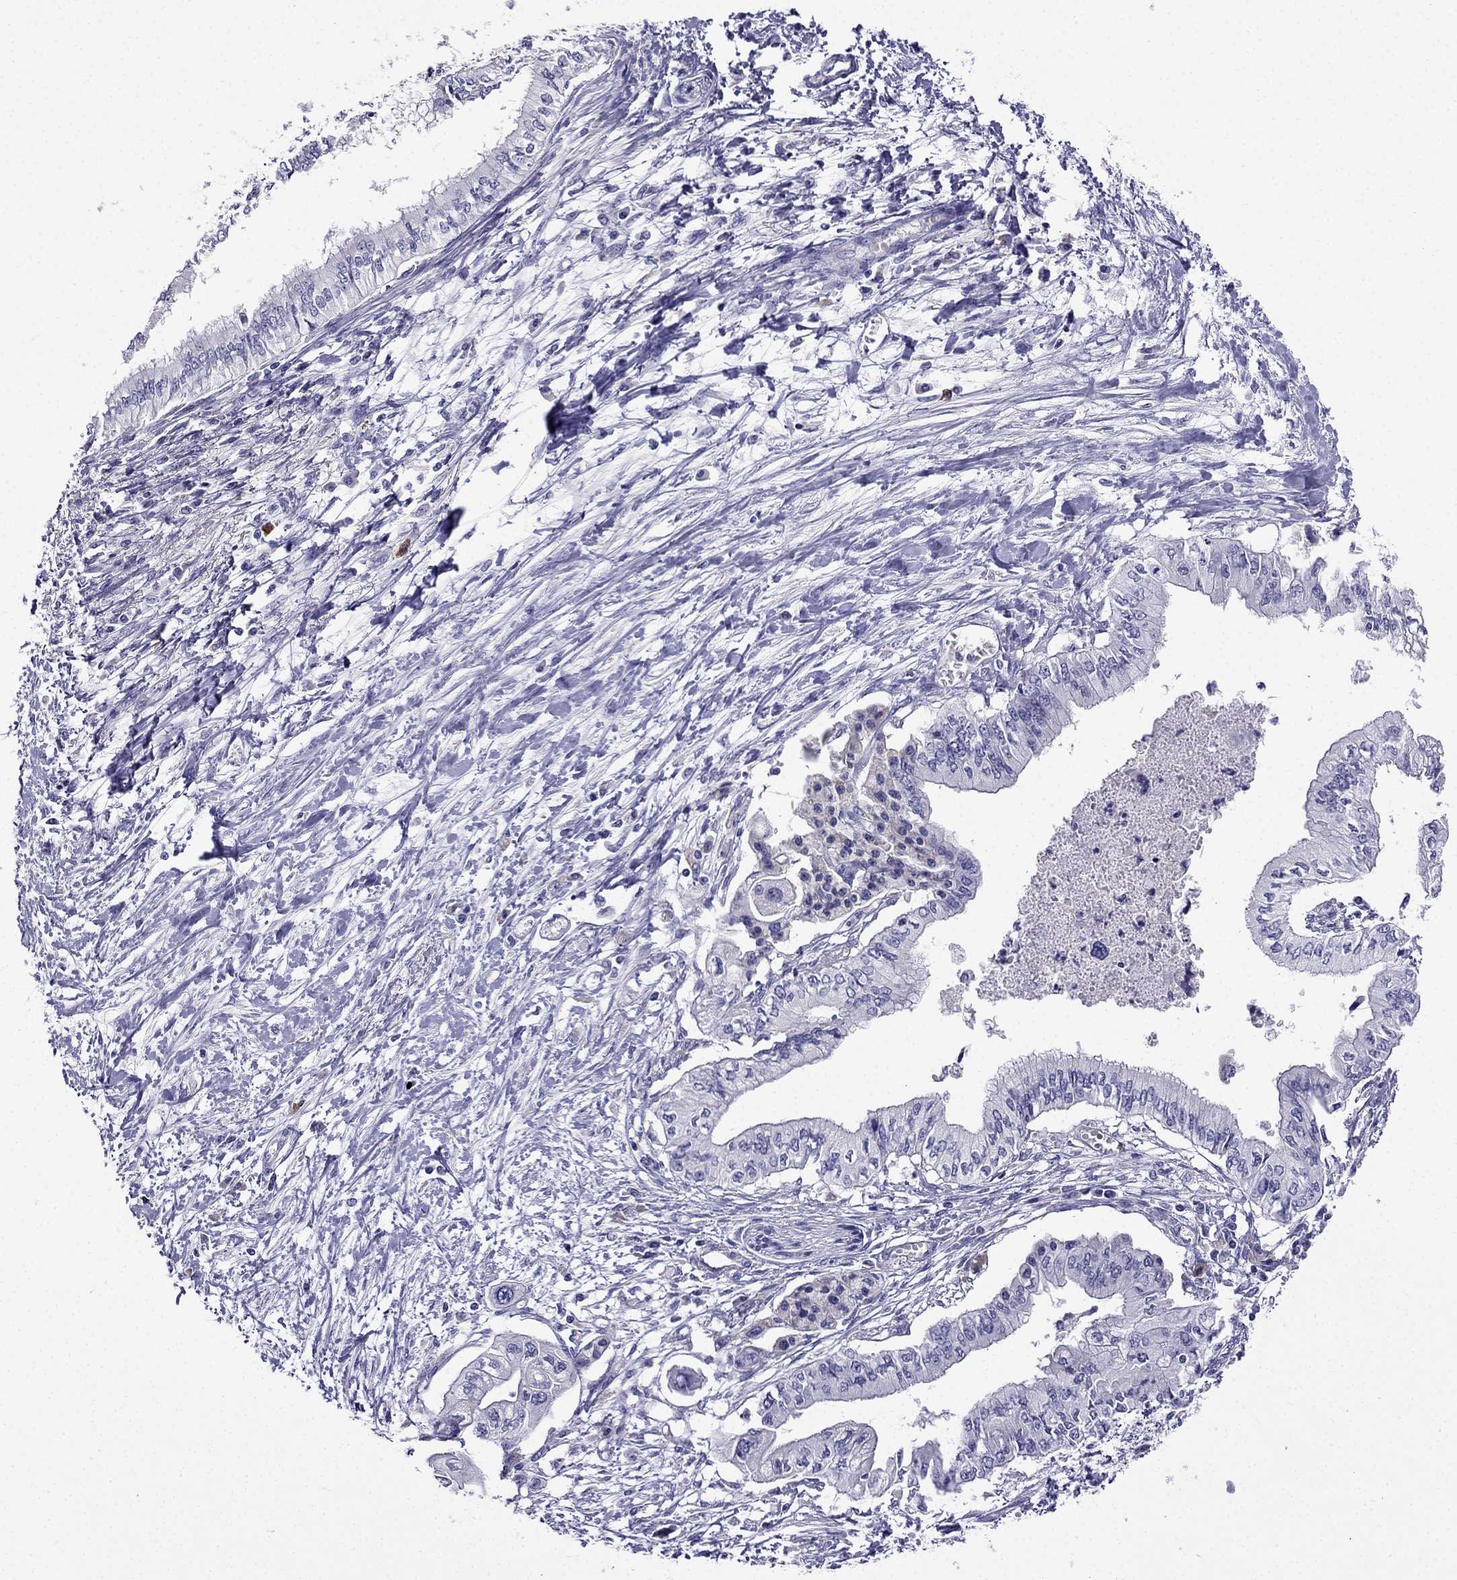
{"staining": {"intensity": "negative", "quantity": "none", "location": "none"}, "tissue": "pancreatic cancer", "cell_type": "Tumor cells", "image_type": "cancer", "snomed": [{"axis": "morphology", "description": "Adenocarcinoma, NOS"}, {"axis": "topography", "description": "Pancreas"}], "caption": "Pancreatic cancer was stained to show a protein in brown. There is no significant staining in tumor cells. (DAB (3,3'-diaminobenzidine) IHC with hematoxylin counter stain).", "gene": "KIF5A", "patient": {"sex": "female", "age": 61}}